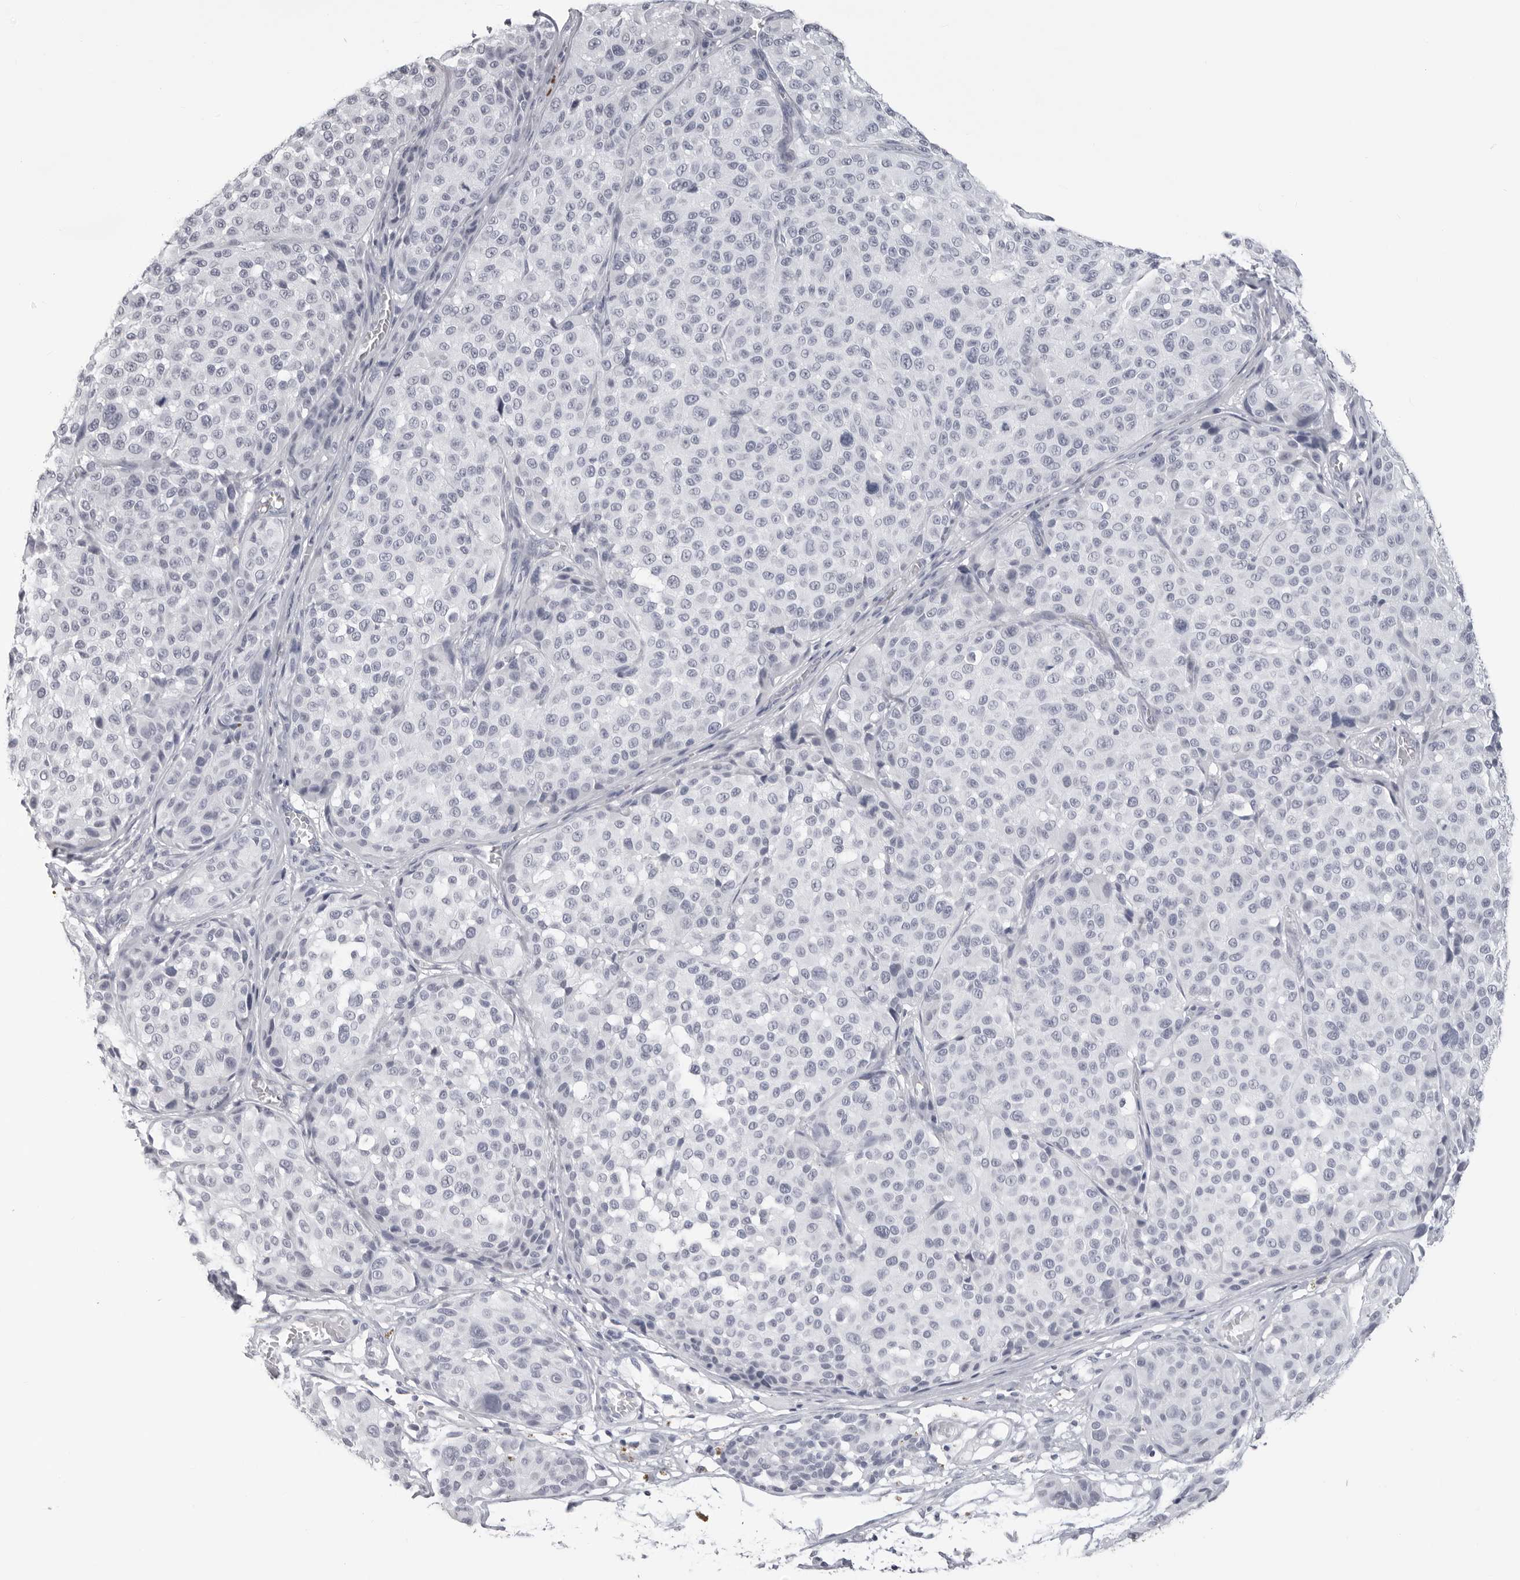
{"staining": {"intensity": "negative", "quantity": "none", "location": "none"}, "tissue": "melanoma", "cell_type": "Tumor cells", "image_type": "cancer", "snomed": [{"axis": "morphology", "description": "Malignant melanoma, NOS"}, {"axis": "topography", "description": "Skin"}], "caption": "The photomicrograph demonstrates no significant expression in tumor cells of malignant melanoma.", "gene": "CST1", "patient": {"sex": "male", "age": 83}}